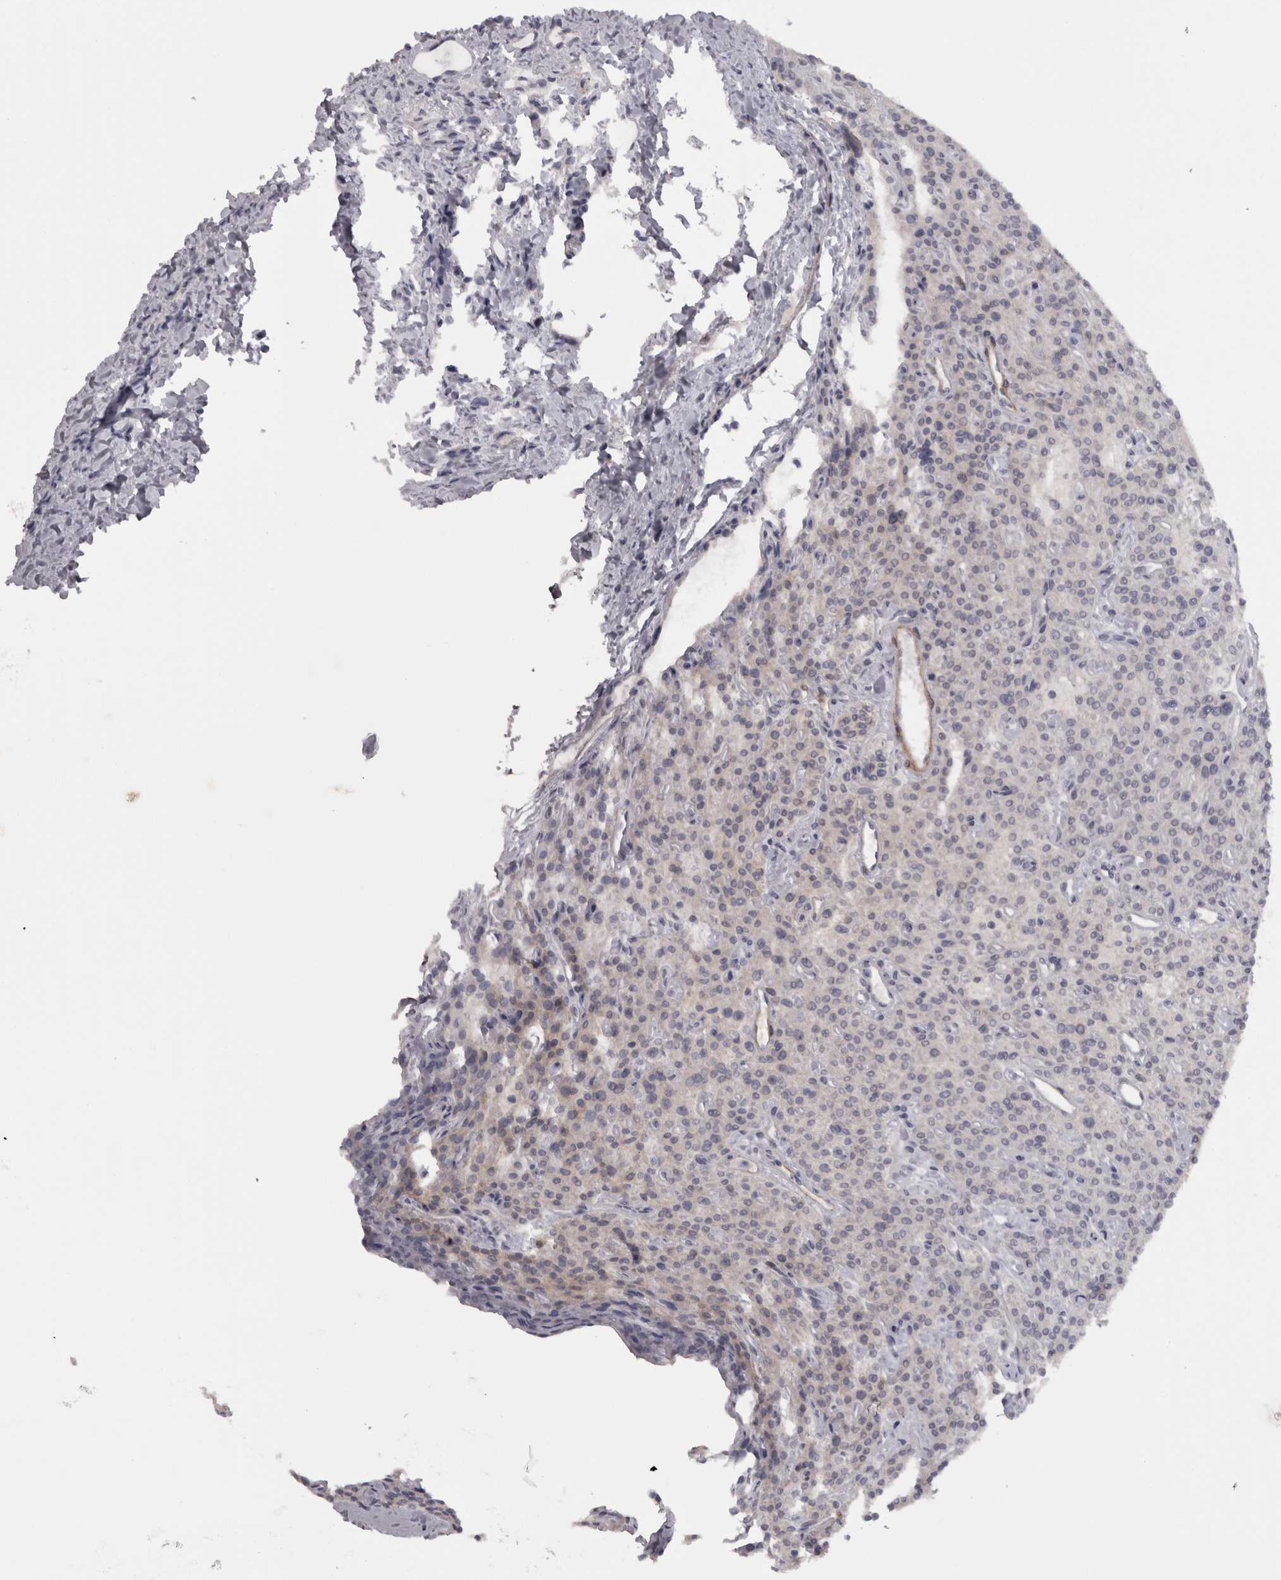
{"staining": {"intensity": "negative", "quantity": "none", "location": "none"}, "tissue": "parathyroid gland", "cell_type": "Glandular cells", "image_type": "normal", "snomed": [{"axis": "morphology", "description": "Normal tissue, NOS"}, {"axis": "topography", "description": "Parathyroid gland"}], "caption": "IHC histopathology image of benign parathyroid gland: human parathyroid gland stained with DAB (3,3'-diaminobenzidine) exhibits no significant protein expression in glandular cells.", "gene": "PPP1R12B", "patient": {"sex": "male", "age": 46}}